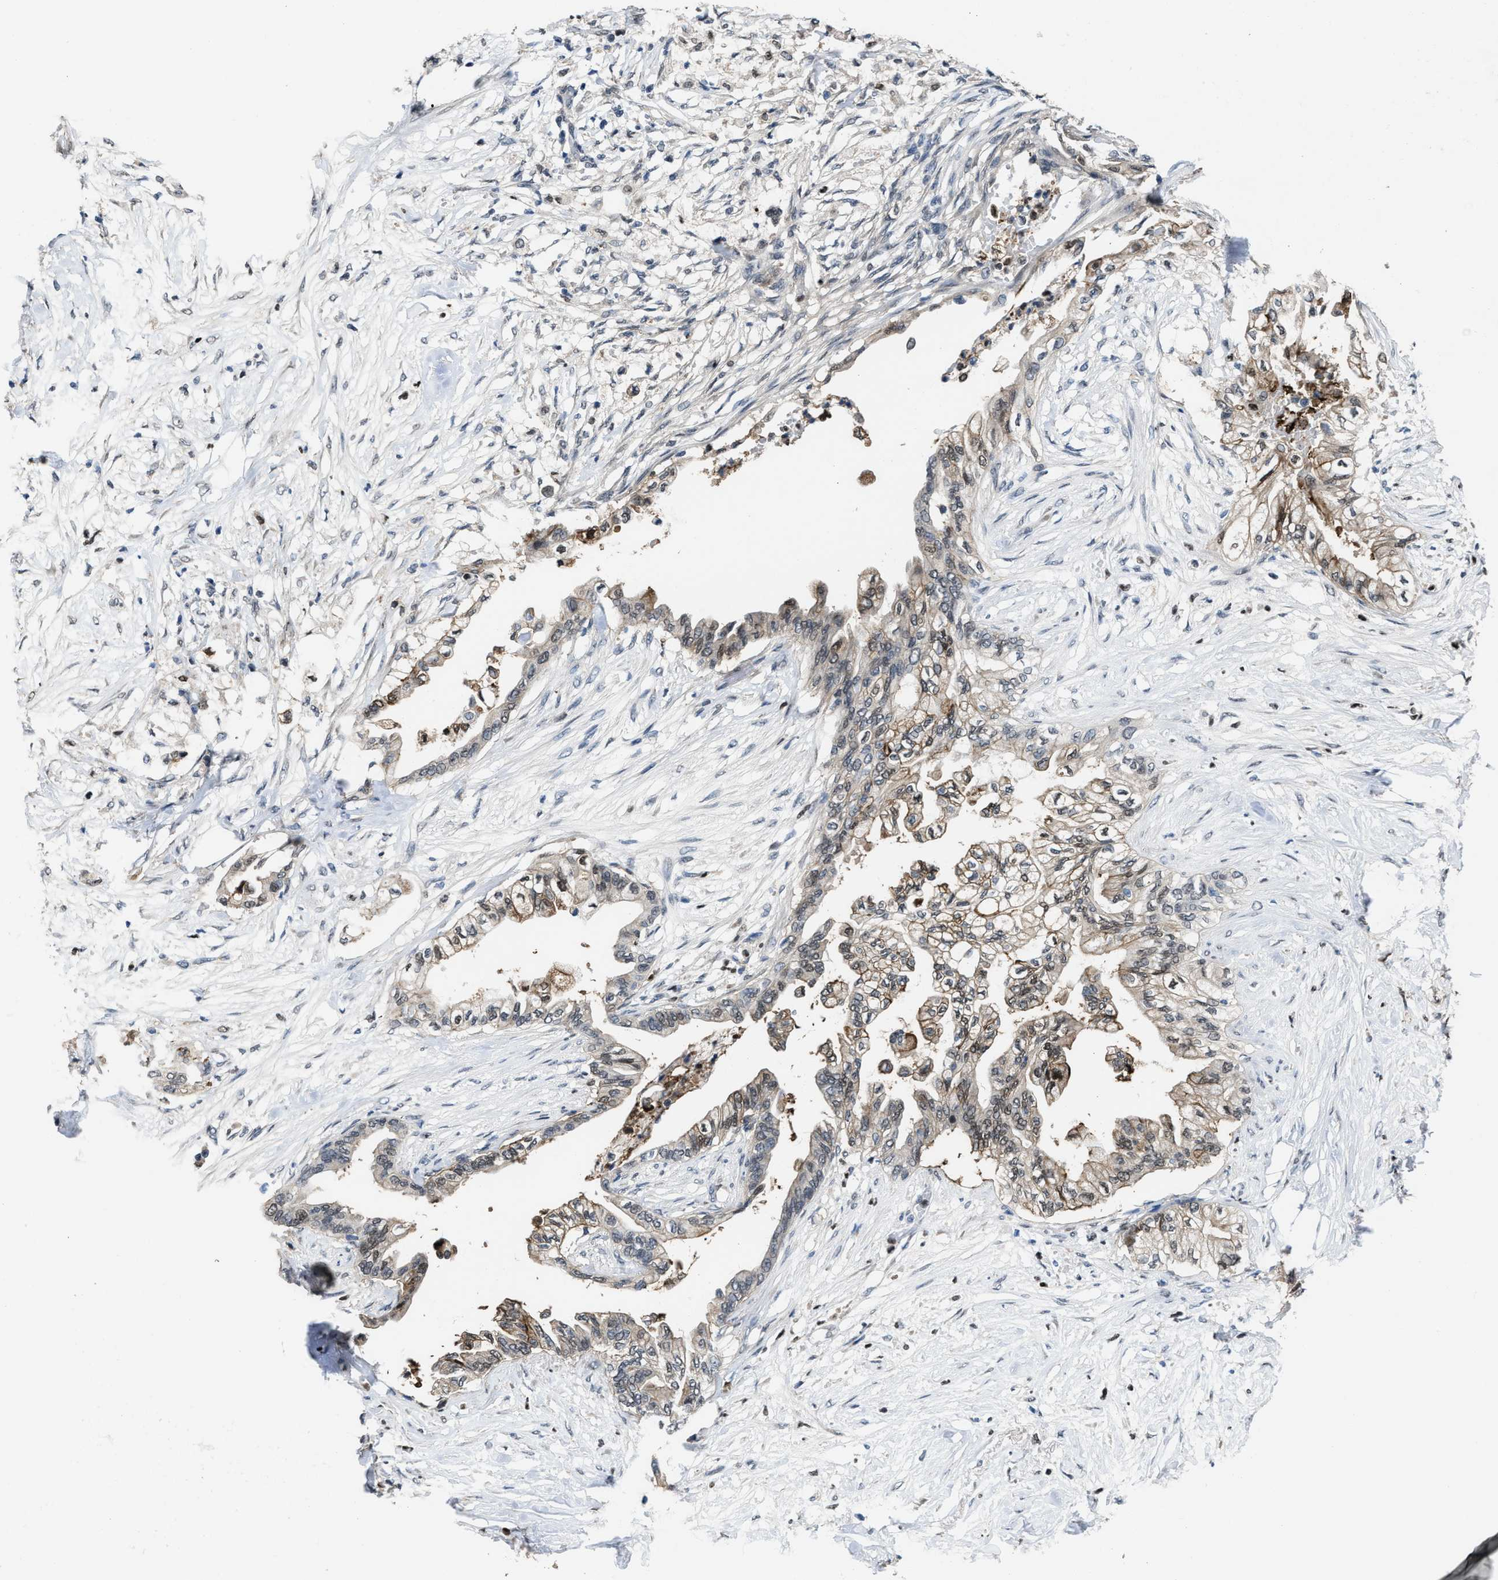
{"staining": {"intensity": "moderate", "quantity": ">75%", "location": "cytoplasmic/membranous"}, "tissue": "pancreatic cancer", "cell_type": "Tumor cells", "image_type": "cancer", "snomed": [{"axis": "morphology", "description": "Normal tissue, NOS"}, {"axis": "morphology", "description": "Adenocarcinoma, NOS"}, {"axis": "topography", "description": "Pancreas"}, {"axis": "topography", "description": "Duodenum"}], "caption": "Immunohistochemistry (IHC) of human pancreatic cancer shows medium levels of moderate cytoplasmic/membranous expression in about >75% of tumor cells.", "gene": "ZNF20", "patient": {"sex": "female", "age": 60}}